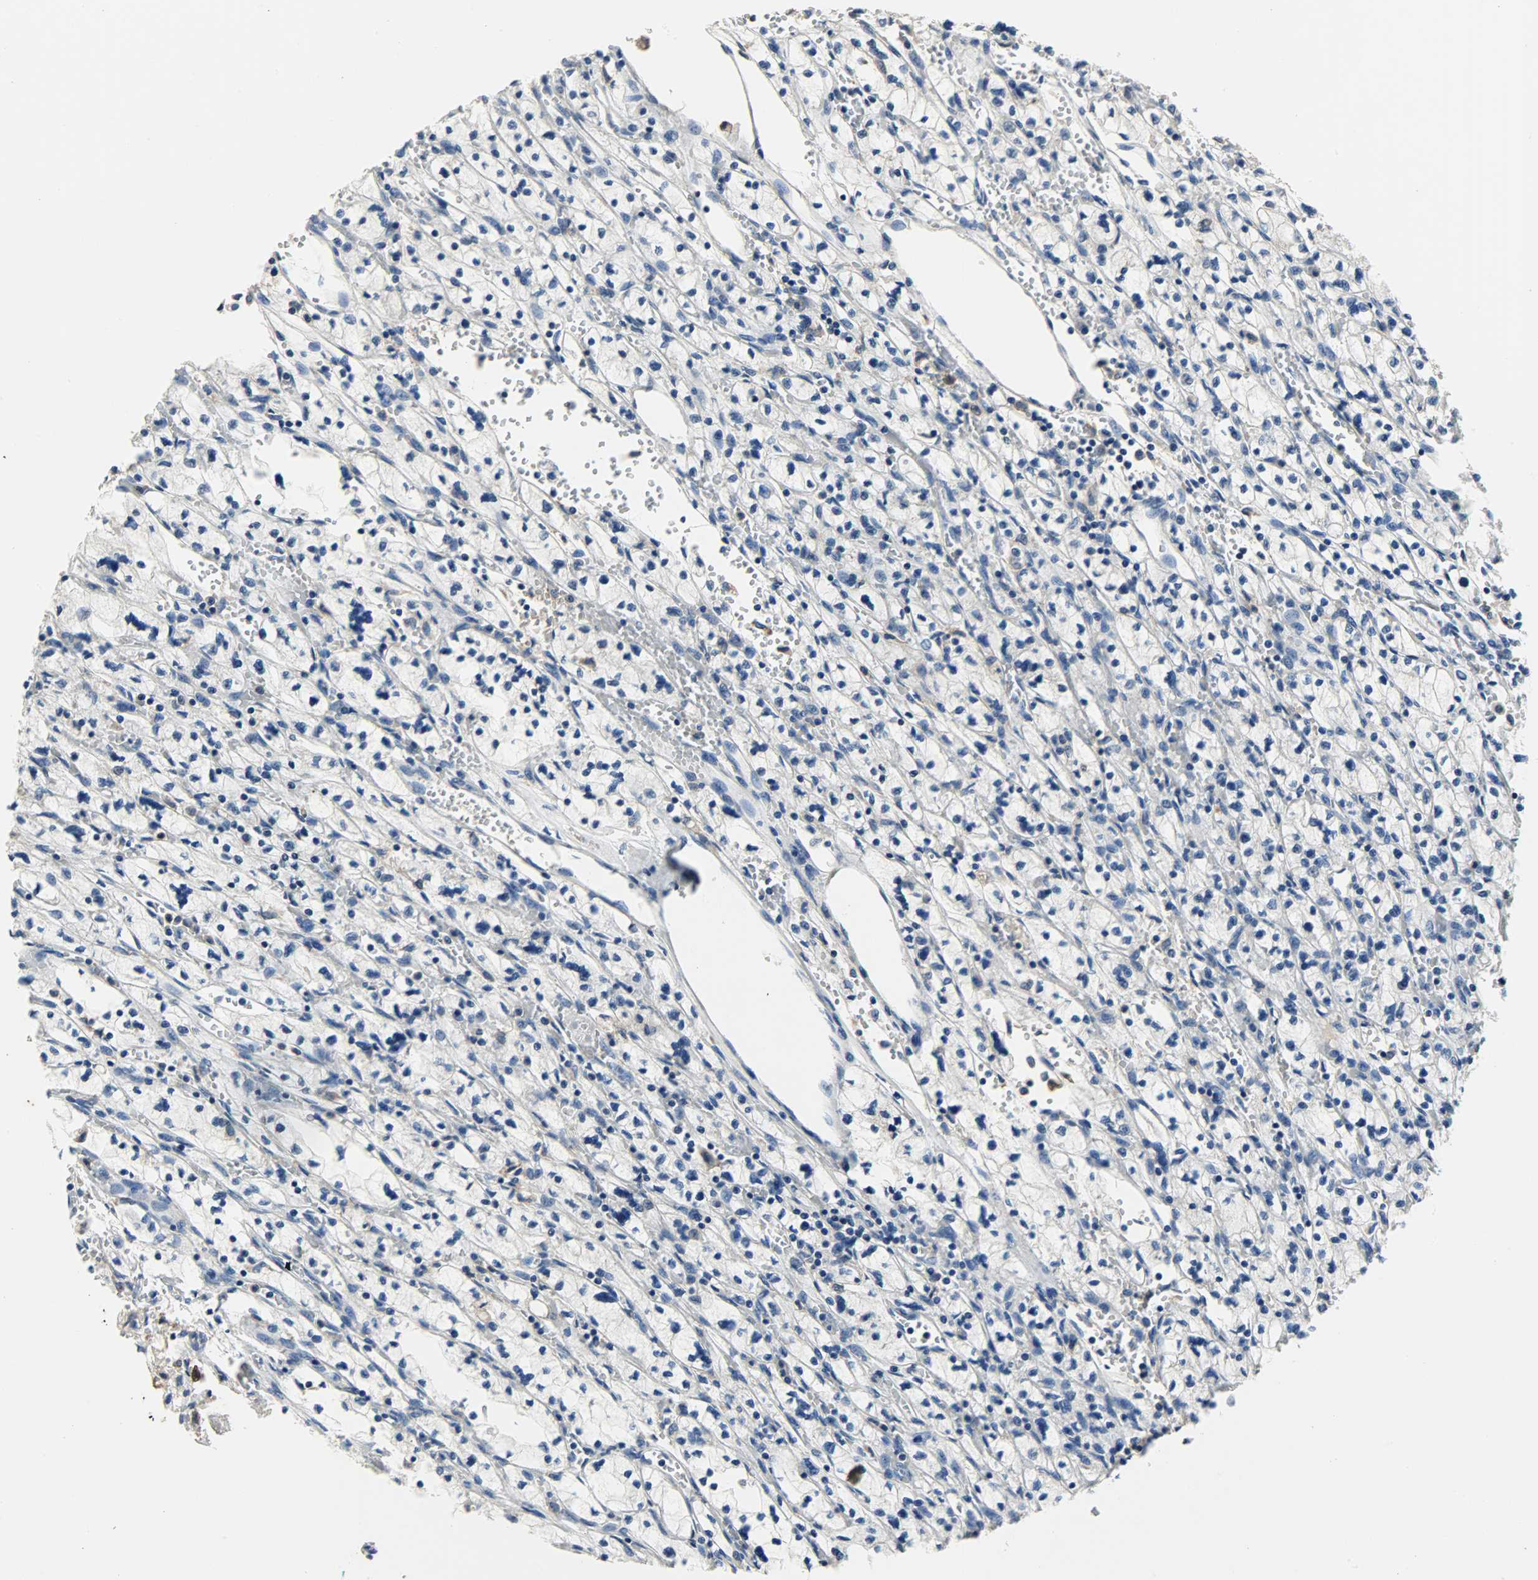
{"staining": {"intensity": "negative", "quantity": "none", "location": "none"}, "tissue": "renal cancer", "cell_type": "Tumor cells", "image_type": "cancer", "snomed": [{"axis": "morphology", "description": "Adenocarcinoma, NOS"}, {"axis": "topography", "description": "Kidney"}], "caption": "Renal cancer was stained to show a protein in brown. There is no significant positivity in tumor cells.", "gene": "SKAP2", "patient": {"sex": "female", "age": 83}}